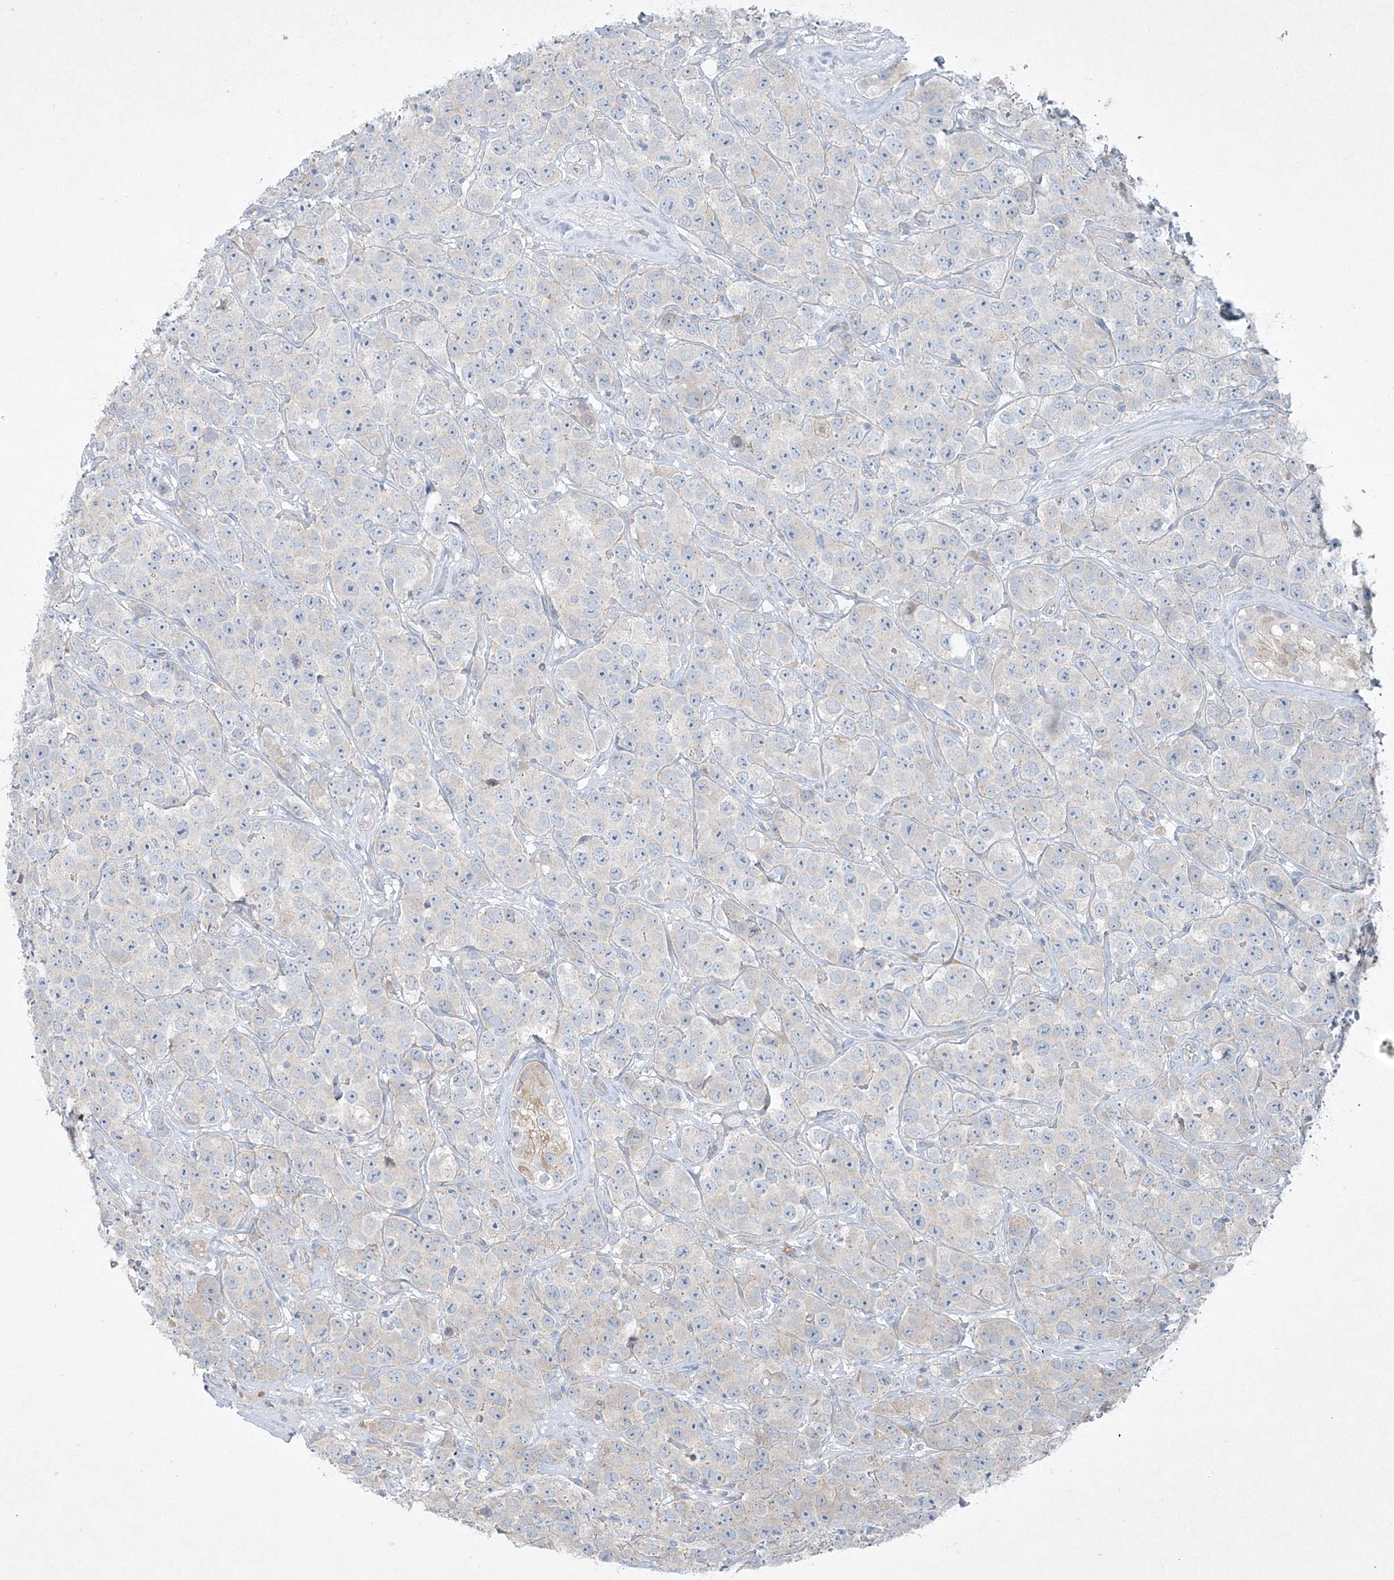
{"staining": {"intensity": "negative", "quantity": "none", "location": "none"}, "tissue": "testis cancer", "cell_type": "Tumor cells", "image_type": "cancer", "snomed": [{"axis": "morphology", "description": "Seminoma, NOS"}, {"axis": "topography", "description": "Testis"}], "caption": "A micrograph of seminoma (testis) stained for a protein demonstrates no brown staining in tumor cells.", "gene": "ATP11A", "patient": {"sex": "male", "age": 28}}